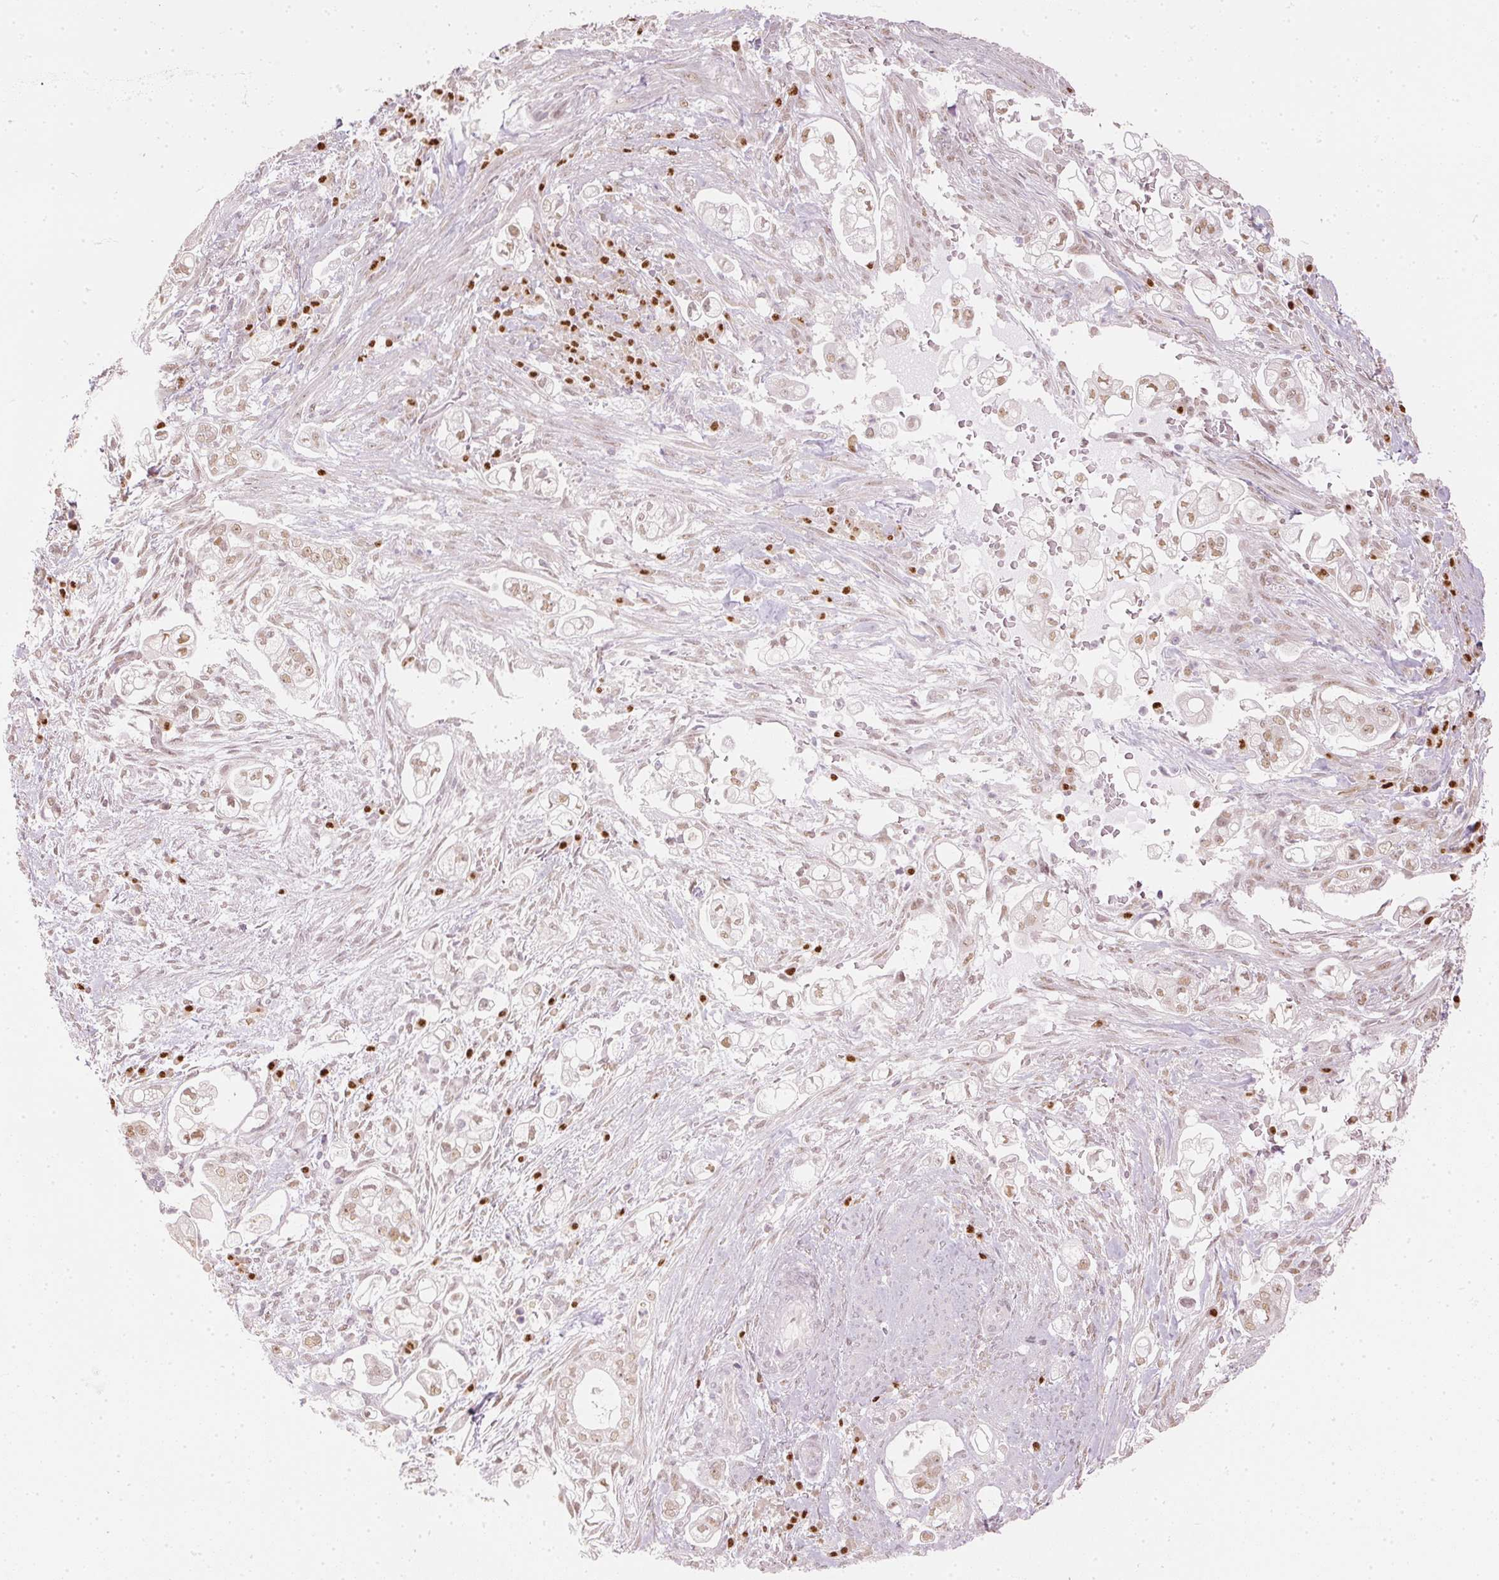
{"staining": {"intensity": "moderate", "quantity": "25%-75%", "location": "nuclear"}, "tissue": "pancreatic cancer", "cell_type": "Tumor cells", "image_type": "cancer", "snomed": [{"axis": "morphology", "description": "Adenocarcinoma, NOS"}, {"axis": "topography", "description": "Pancreas"}], "caption": "Protein analysis of pancreatic adenocarcinoma tissue shows moderate nuclear staining in approximately 25%-75% of tumor cells.", "gene": "SLC39A3", "patient": {"sex": "female", "age": 69}}